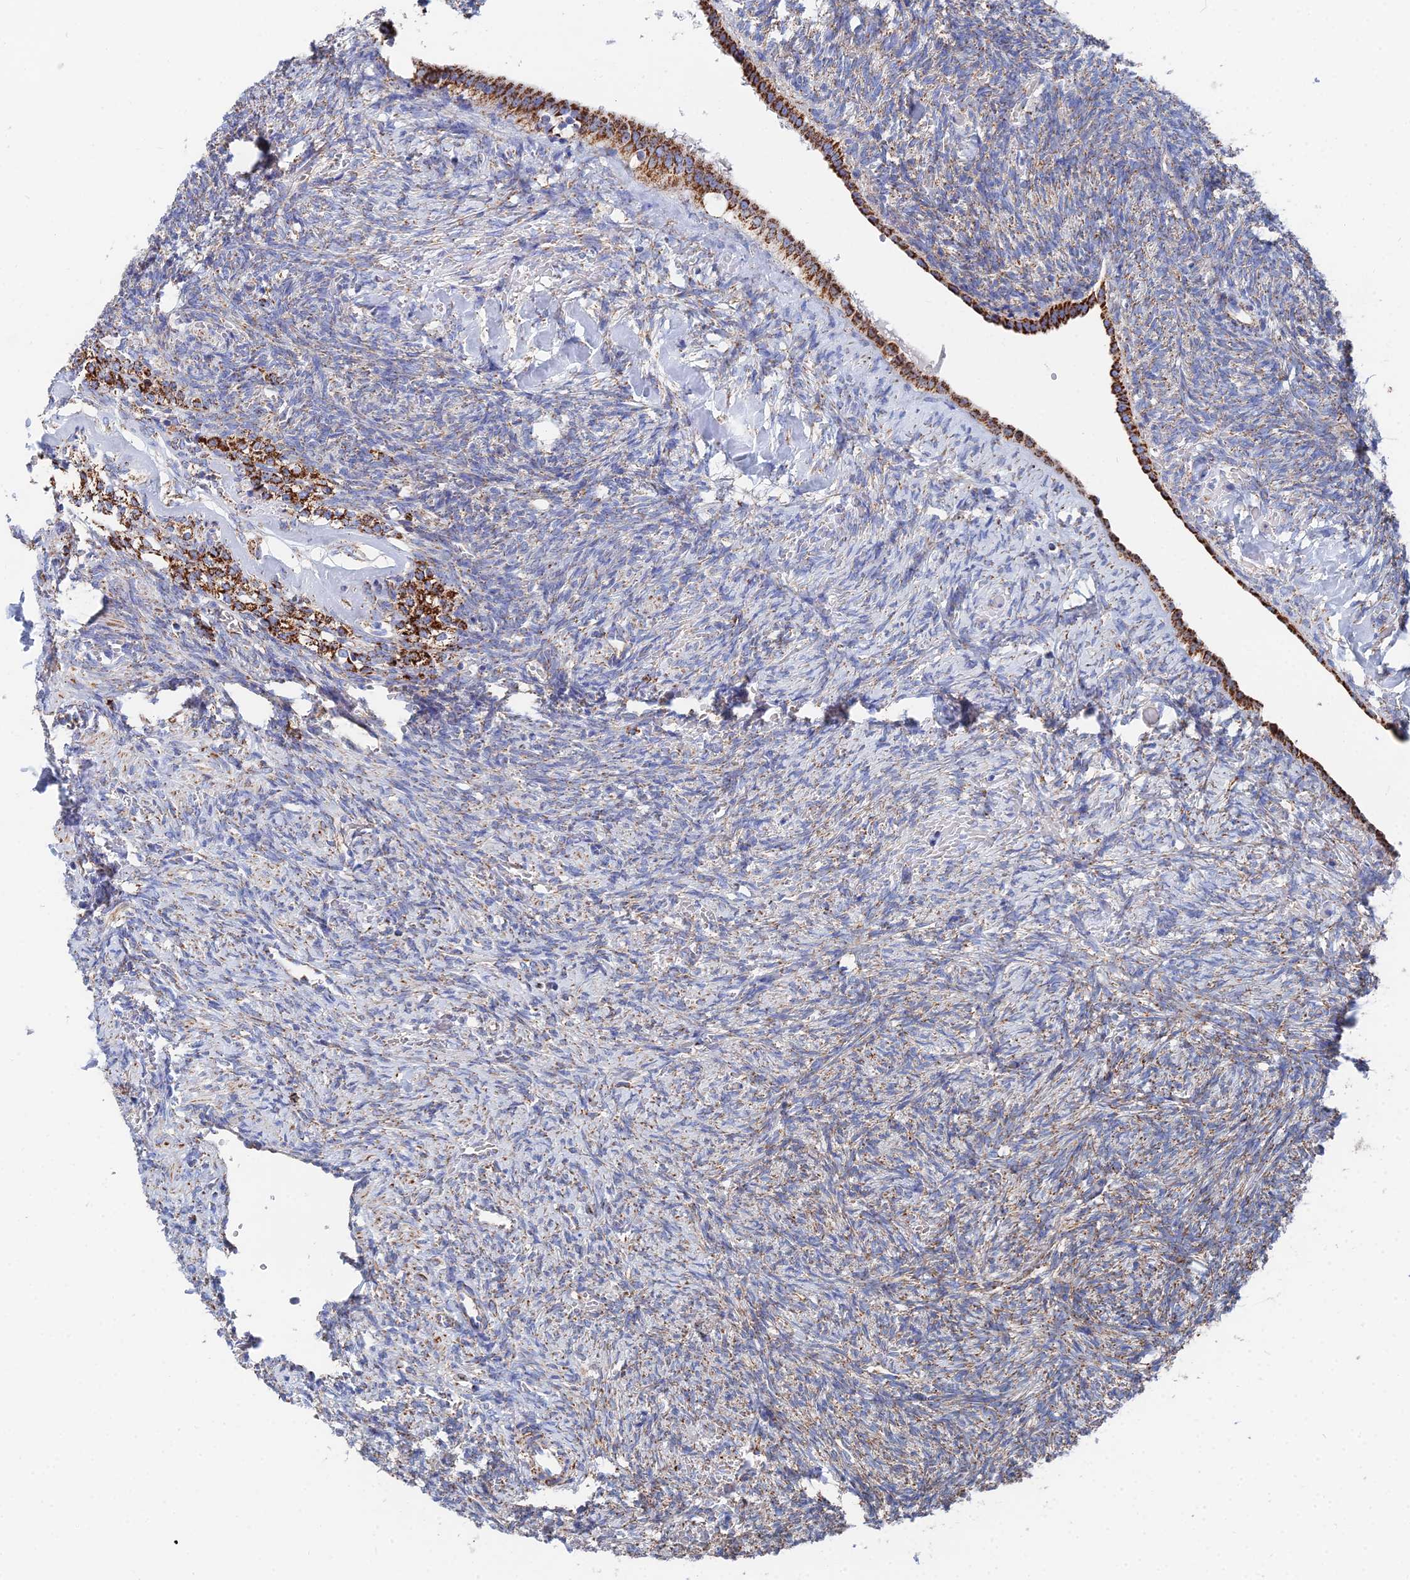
{"staining": {"intensity": "negative", "quantity": "none", "location": "none"}, "tissue": "ovary", "cell_type": "Follicle cells", "image_type": "normal", "snomed": [{"axis": "morphology", "description": "Normal tissue, NOS"}, {"axis": "topography", "description": "Ovary"}], "caption": "The image displays no staining of follicle cells in unremarkable ovary. (DAB immunohistochemistry visualized using brightfield microscopy, high magnification).", "gene": "IFT80", "patient": {"sex": "female", "age": 41}}